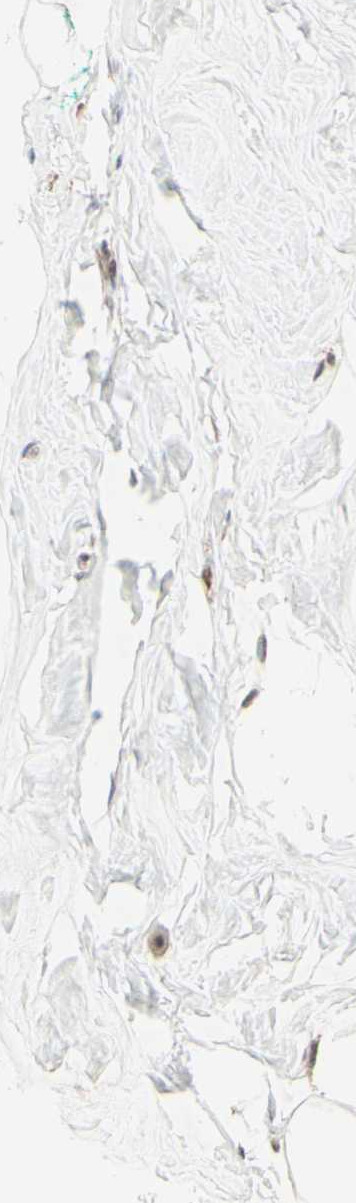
{"staining": {"intensity": "weak", "quantity": ">75%", "location": "cytoplasmic/membranous,nuclear"}, "tissue": "breast", "cell_type": "Adipocytes", "image_type": "normal", "snomed": [{"axis": "morphology", "description": "Normal tissue, NOS"}, {"axis": "topography", "description": "Breast"}], "caption": "Immunohistochemistry (IHC) (DAB) staining of unremarkable breast demonstrates weak cytoplasmic/membranous,nuclear protein staining in about >75% of adipocytes.", "gene": "CD33", "patient": {"sex": "female", "age": 52}}